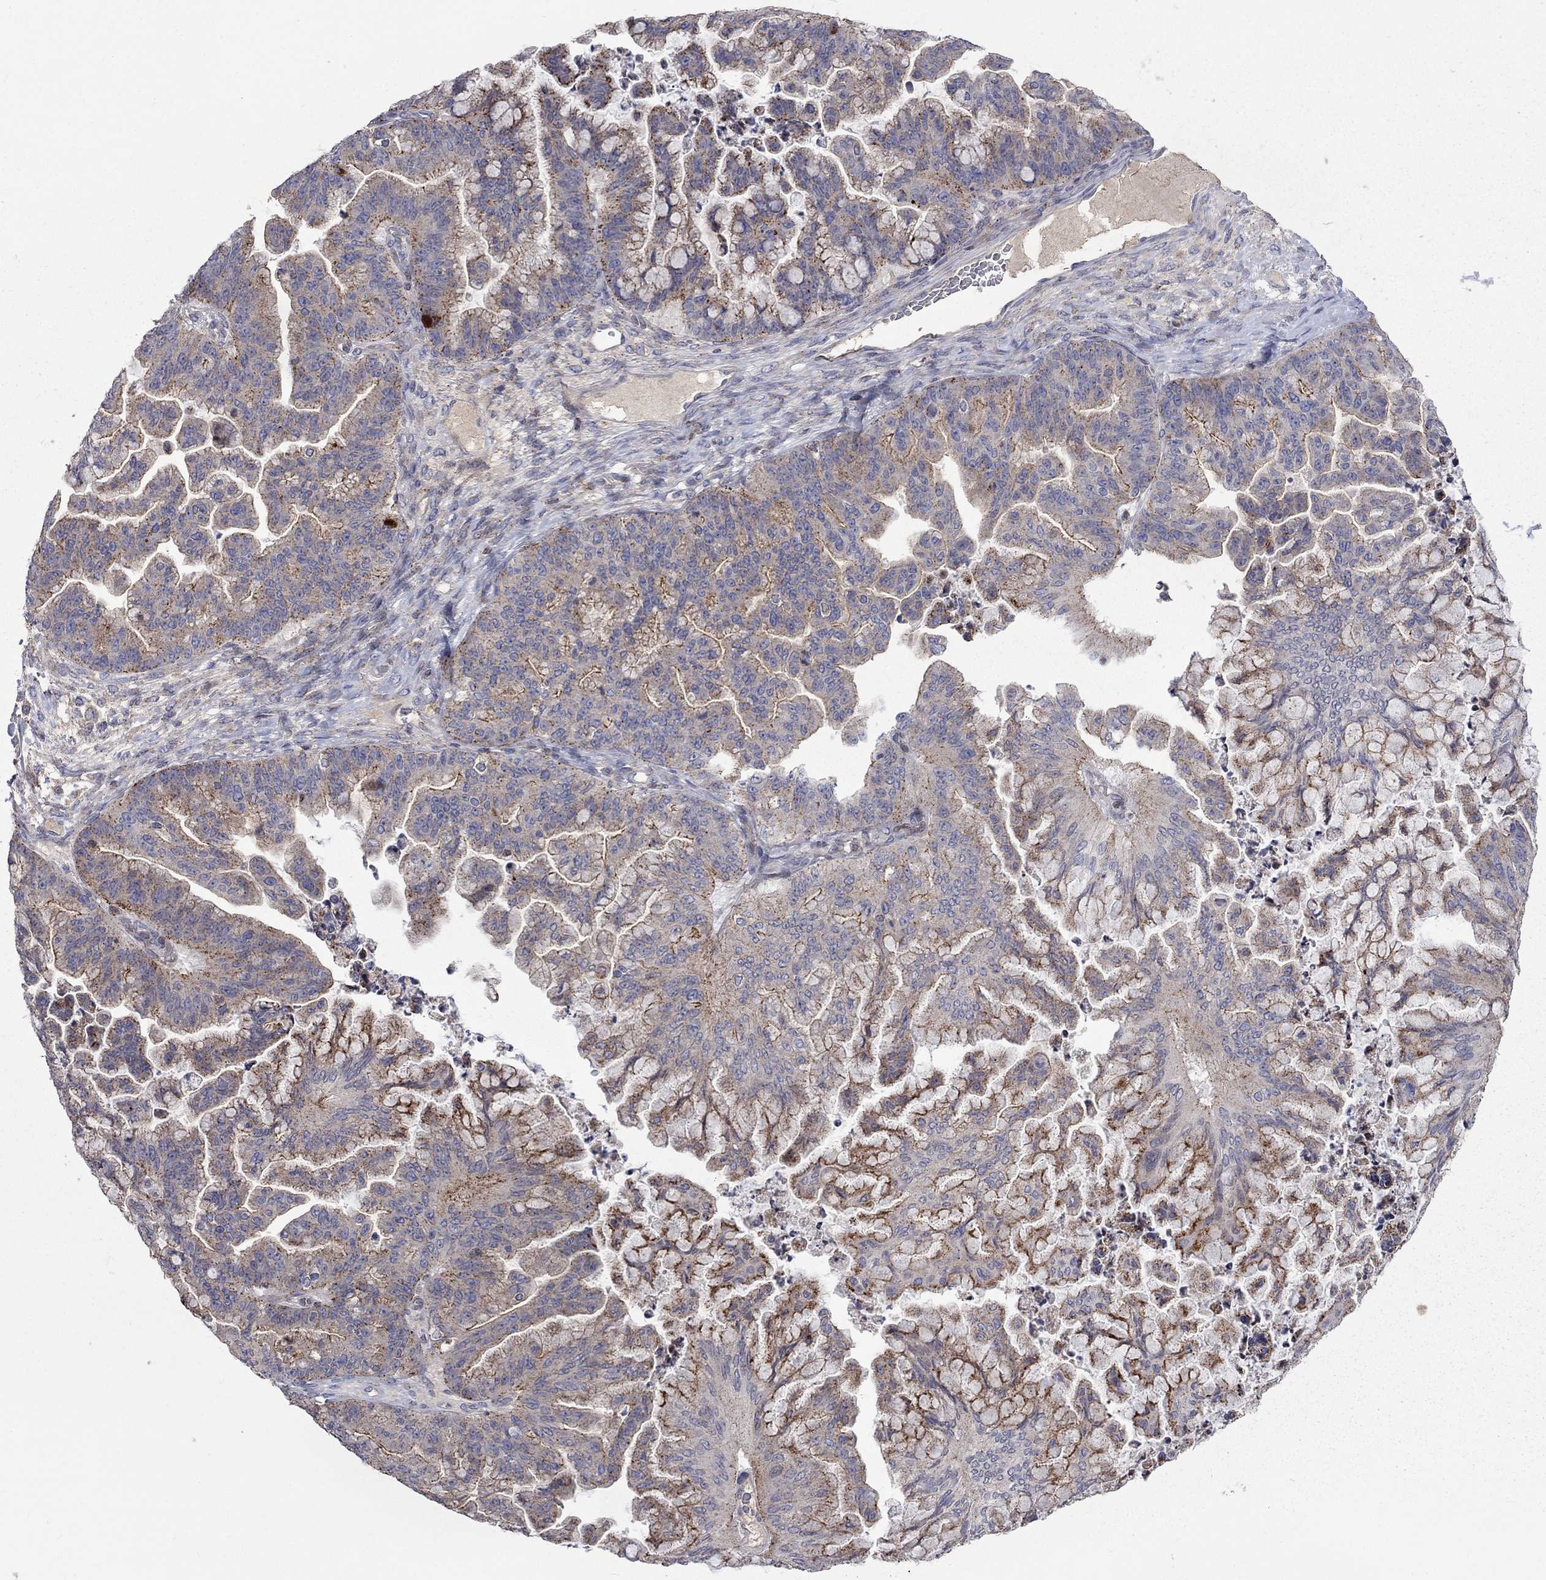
{"staining": {"intensity": "strong", "quantity": "25%-75%", "location": "cytoplasmic/membranous"}, "tissue": "ovarian cancer", "cell_type": "Tumor cells", "image_type": "cancer", "snomed": [{"axis": "morphology", "description": "Cystadenocarcinoma, mucinous, NOS"}, {"axis": "topography", "description": "Ovary"}], "caption": "IHC of ovarian cancer displays high levels of strong cytoplasmic/membranous positivity in about 25%-75% of tumor cells. Immunohistochemistry (ihc) stains the protein of interest in brown and the nuclei are stained blue.", "gene": "ERN2", "patient": {"sex": "female", "age": 67}}